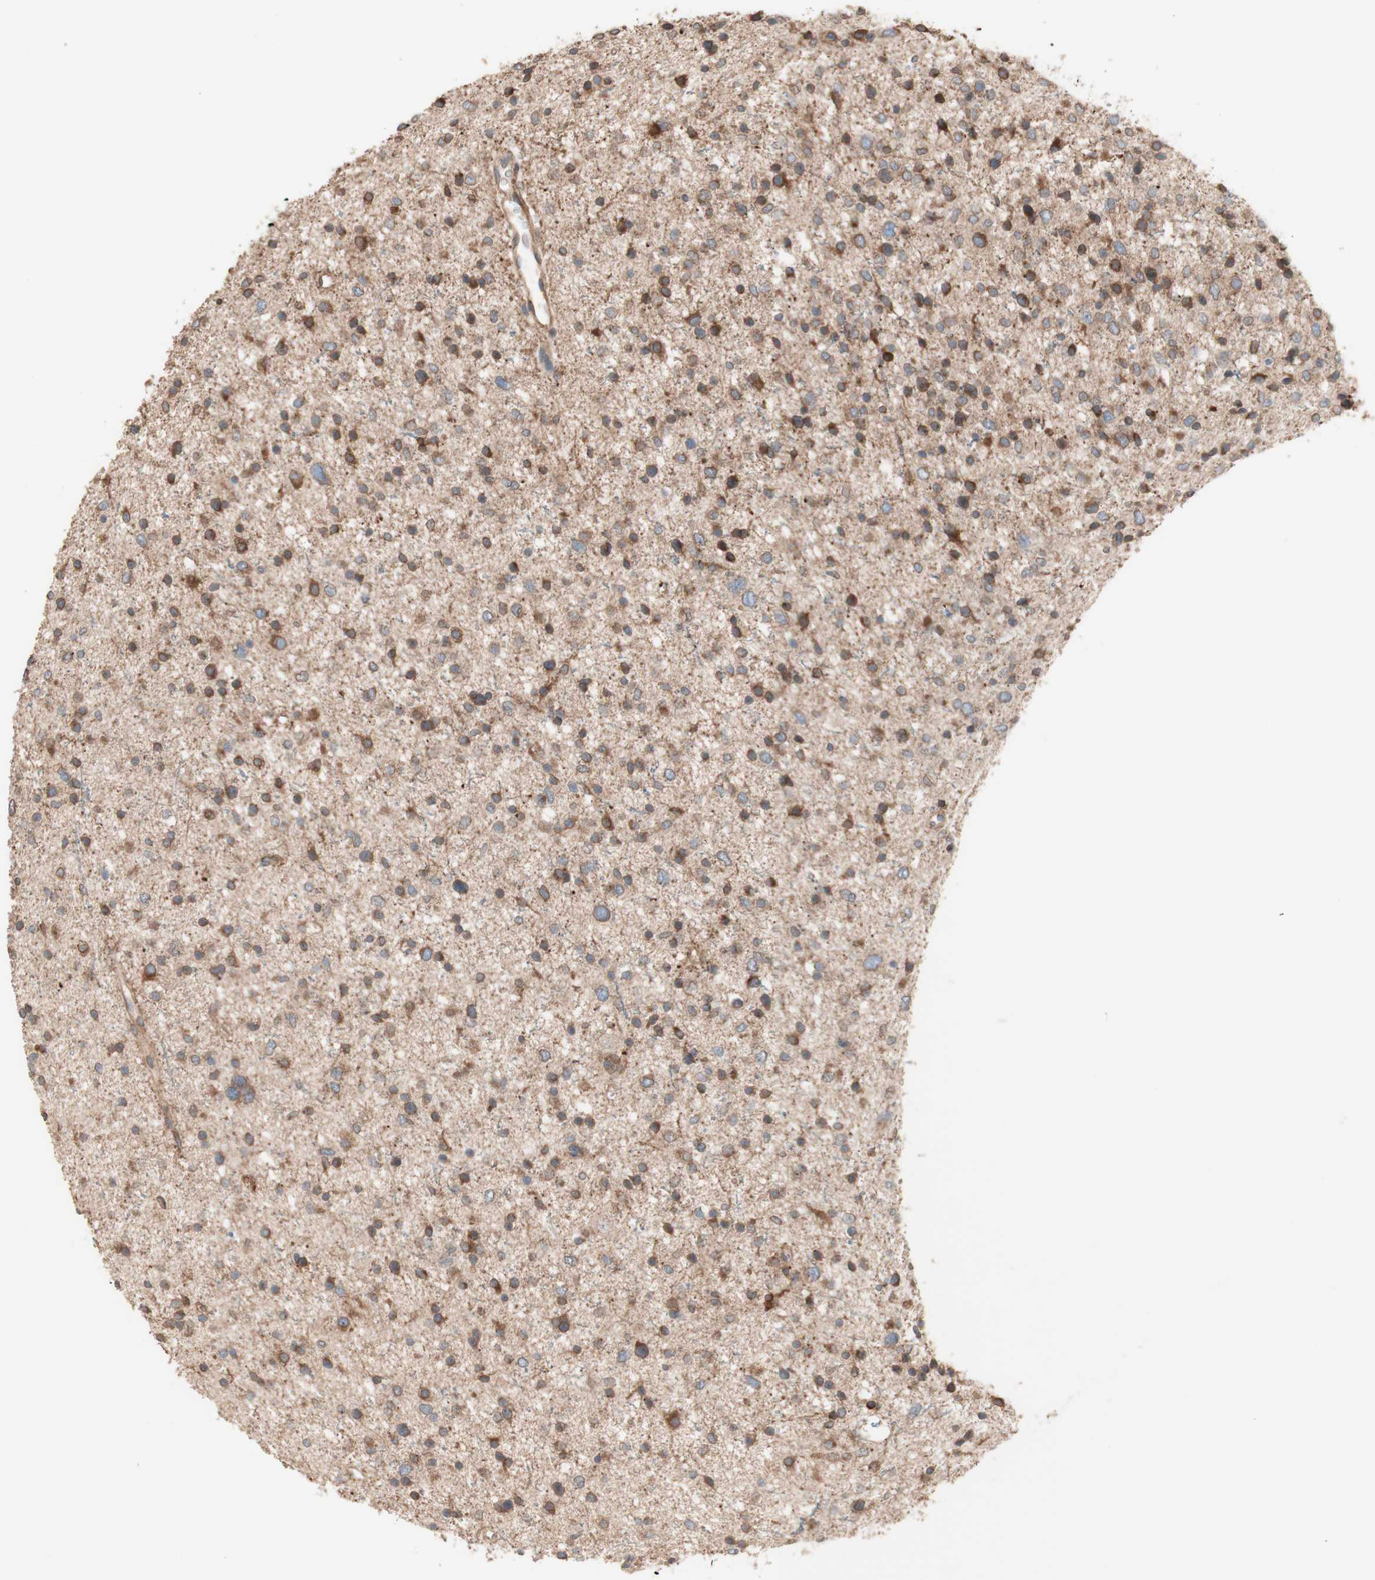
{"staining": {"intensity": "moderate", "quantity": ">75%", "location": "cytoplasmic/membranous"}, "tissue": "glioma", "cell_type": "Tumor cells", "image_type": "cancer", "snomed": [{"axis": "morphology", "description": "Glioma, malignant, Low grade"}, {"axis": "topography", "description": "Brain"}], "caption": "Protein expression analysis of human low-grade glioma (malignant) reveals moderate cytoplasmic/membranous staining in about >75% of tumor cells. Nuclei are stained in blue.", "gene": "COMT", "patient": {"sex": "female", "age": 37}}